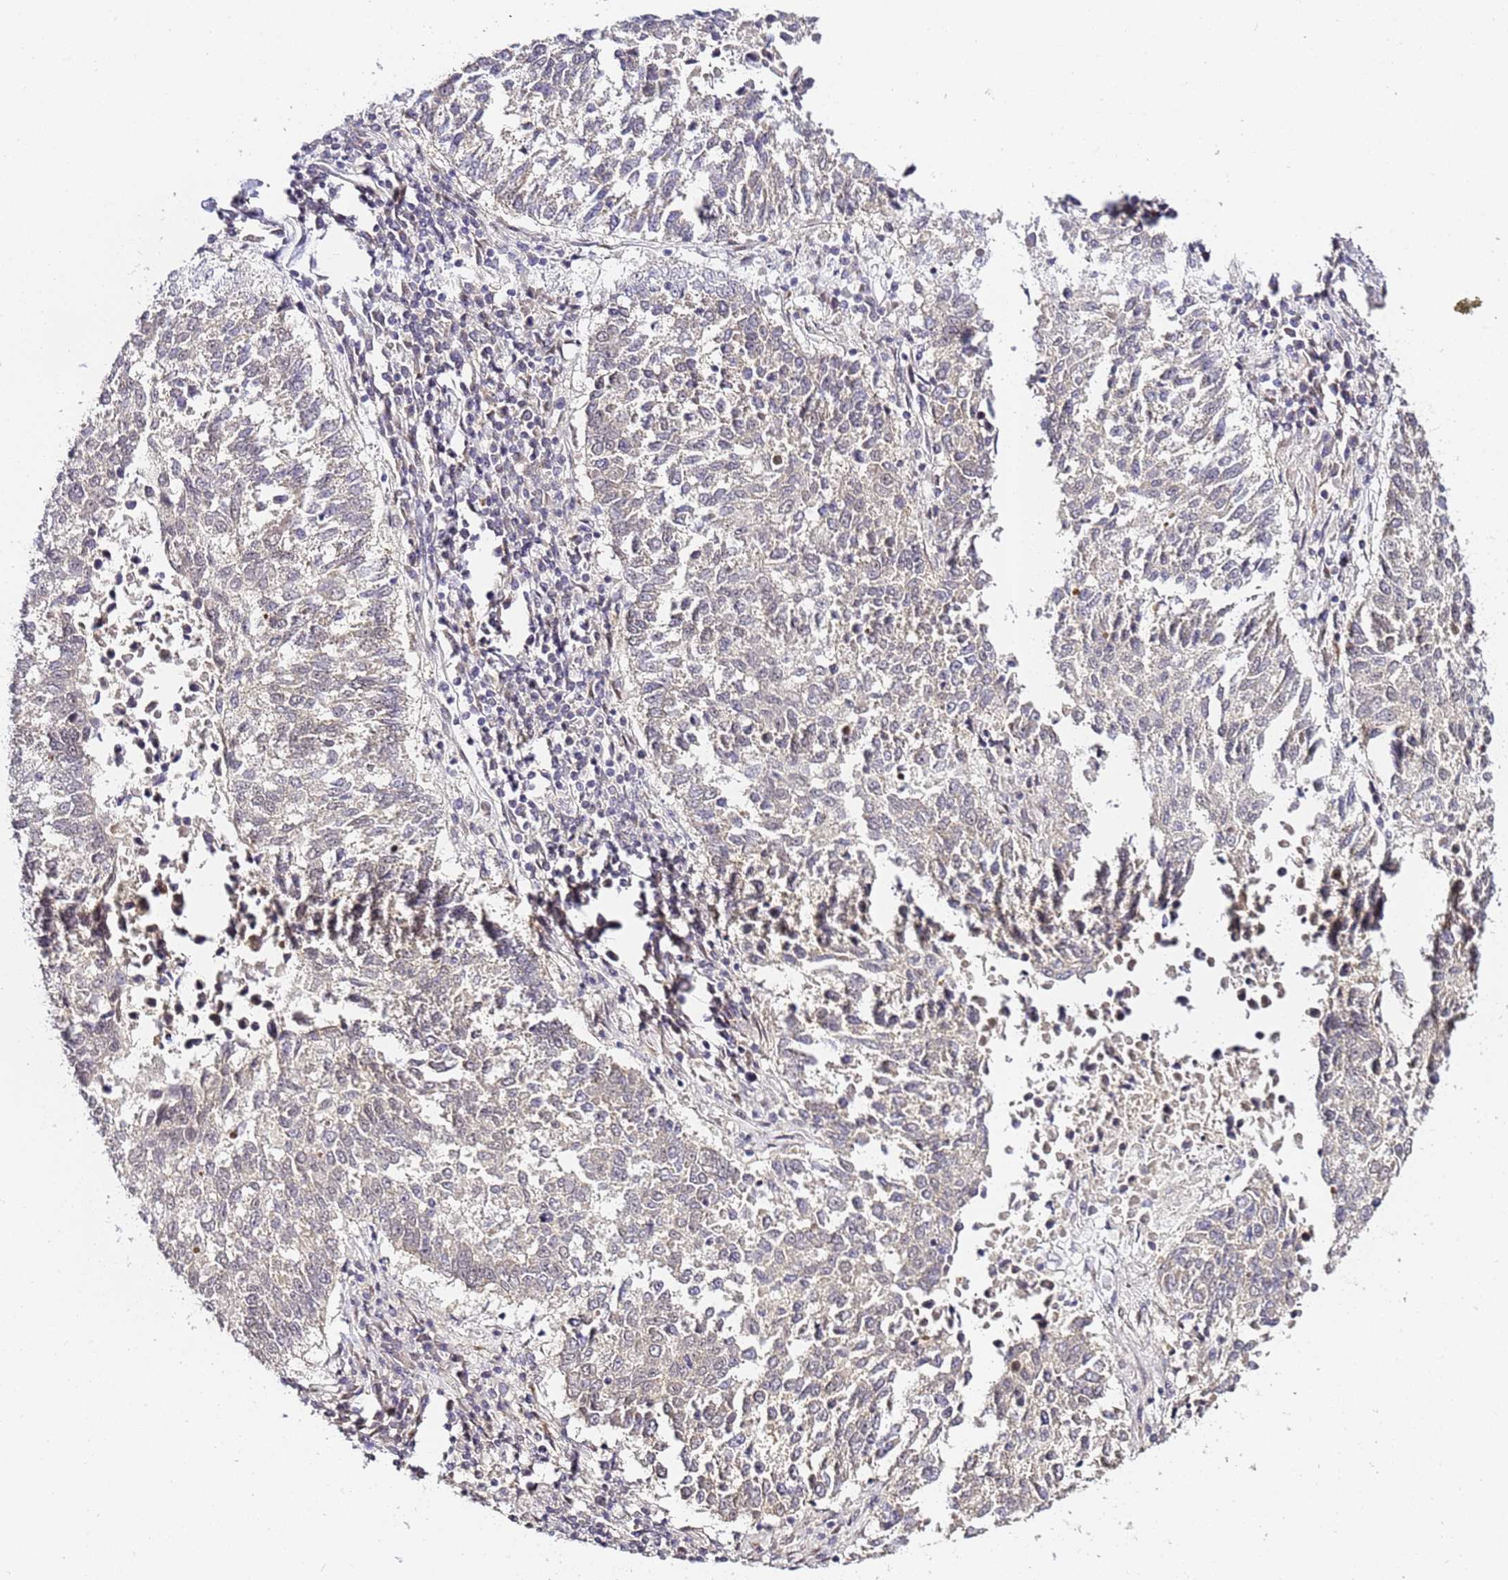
{"staining": {"intensity": "negative", "quantity": "none", "location": "none"}, "tissue": "lung cancer", "cell_type": "Tumor cells", "image_type": "cancer", "snomed": [{"axis": "morphology", "description": "Squamous cell carcinoma, NOS"}, {"axis": "topography", "description": "Lung"}], "caption": "Protein analysis of lung squamous cell carcinoma demonstrates no significant staining in tumor cells.", "gene": "LSM3", "patient": {"sex": "male", "age": 73}}